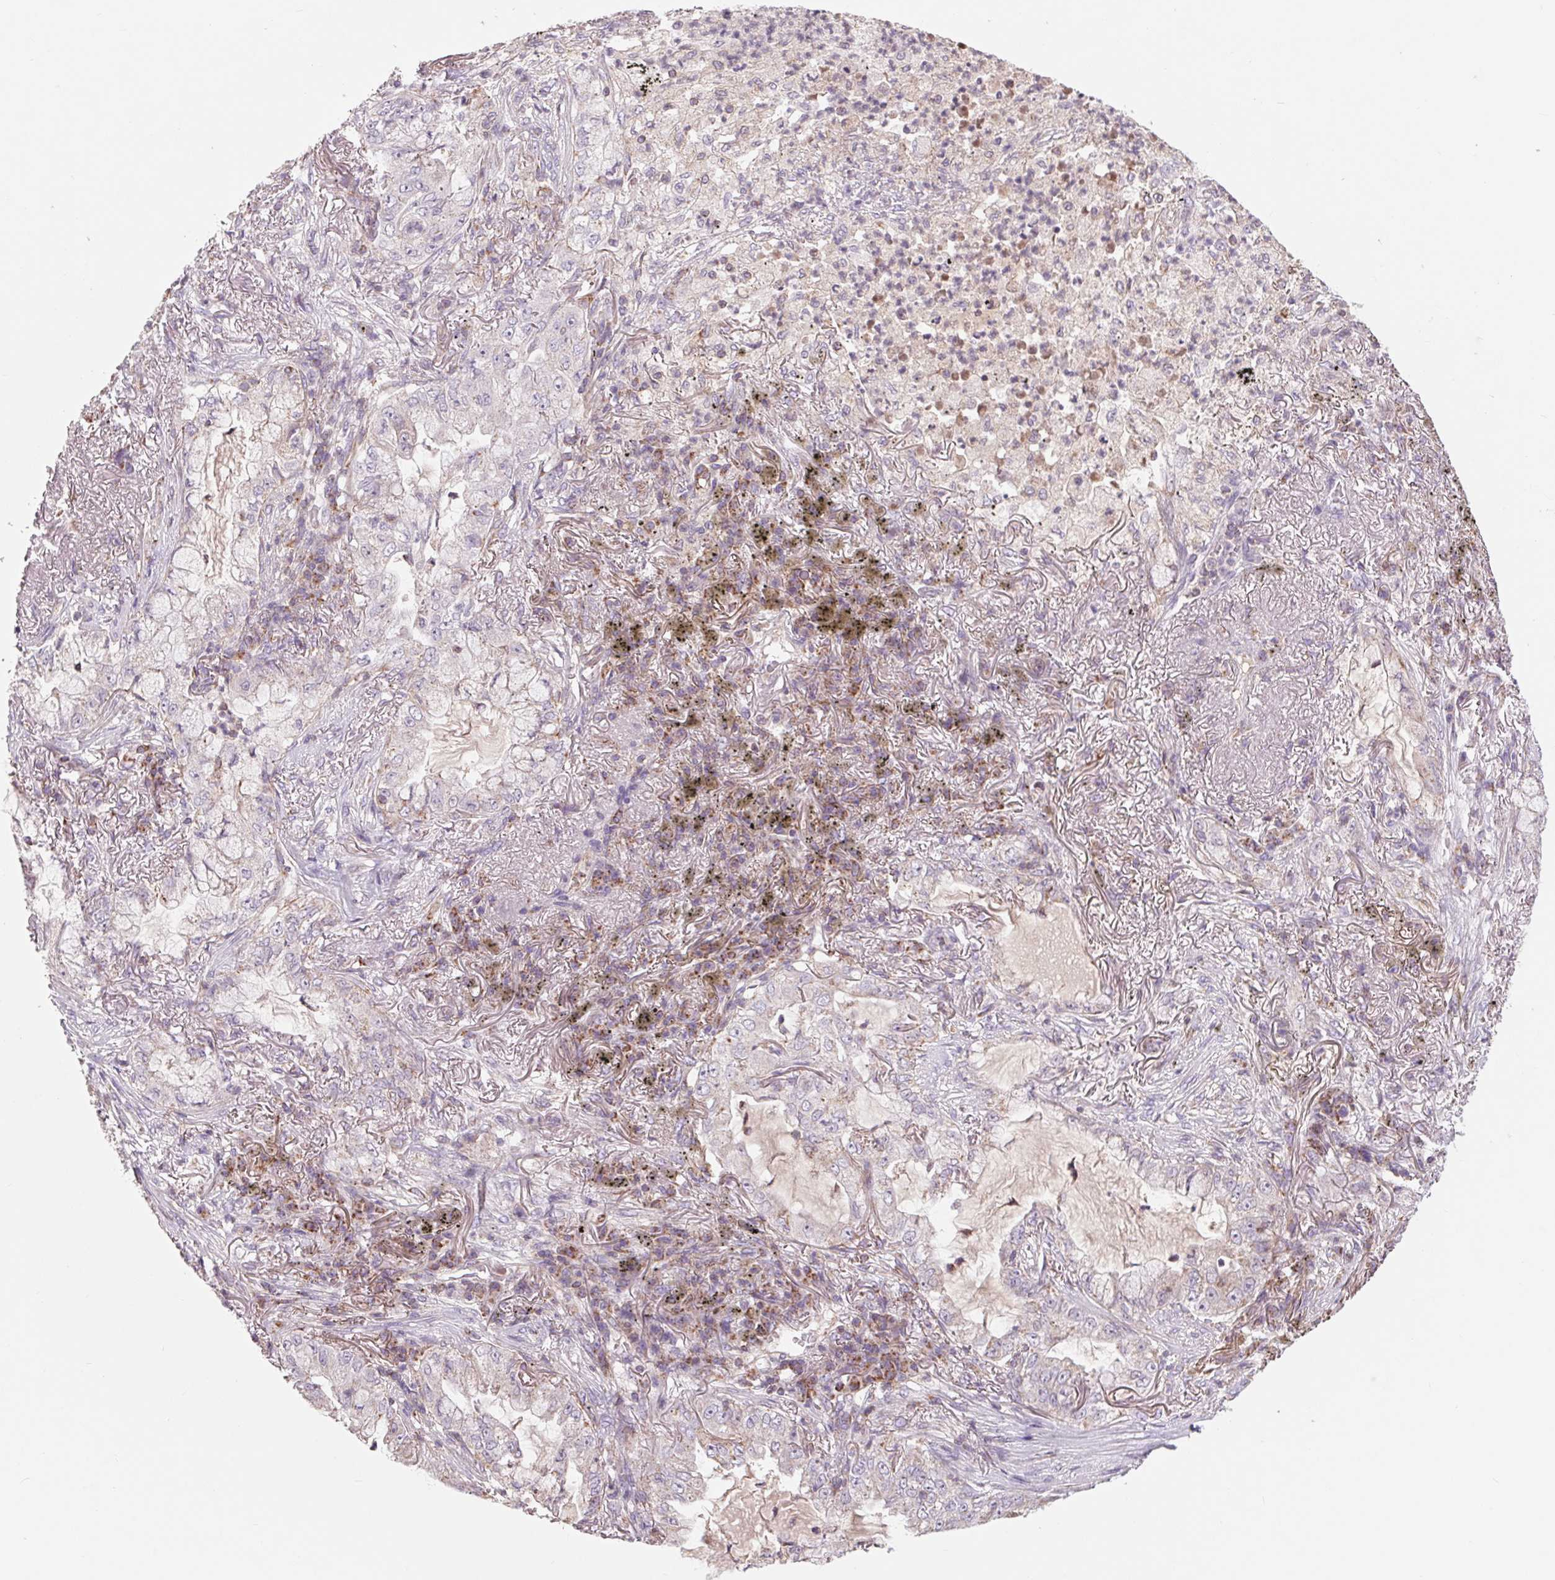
{"staining": {"intensity": "negative", "quantity": "none", "location": "none"}, "tissue": "lung cancer", "cell_type": "Tumor cells", "image_type": "cancer", "snomed": [{"axis": "morphology", "description": "Adenocarcinoma, NOS"}, {"axis": "topography", "description": "Lung"}], "caption": "DAB (3,3'-diaminobenzidine) immunohistochemical staining of lung cancer shows no significant positivity in tumor cells.", "gene": "COX6A1", "patient": {"sex": "female", "age": 73}}